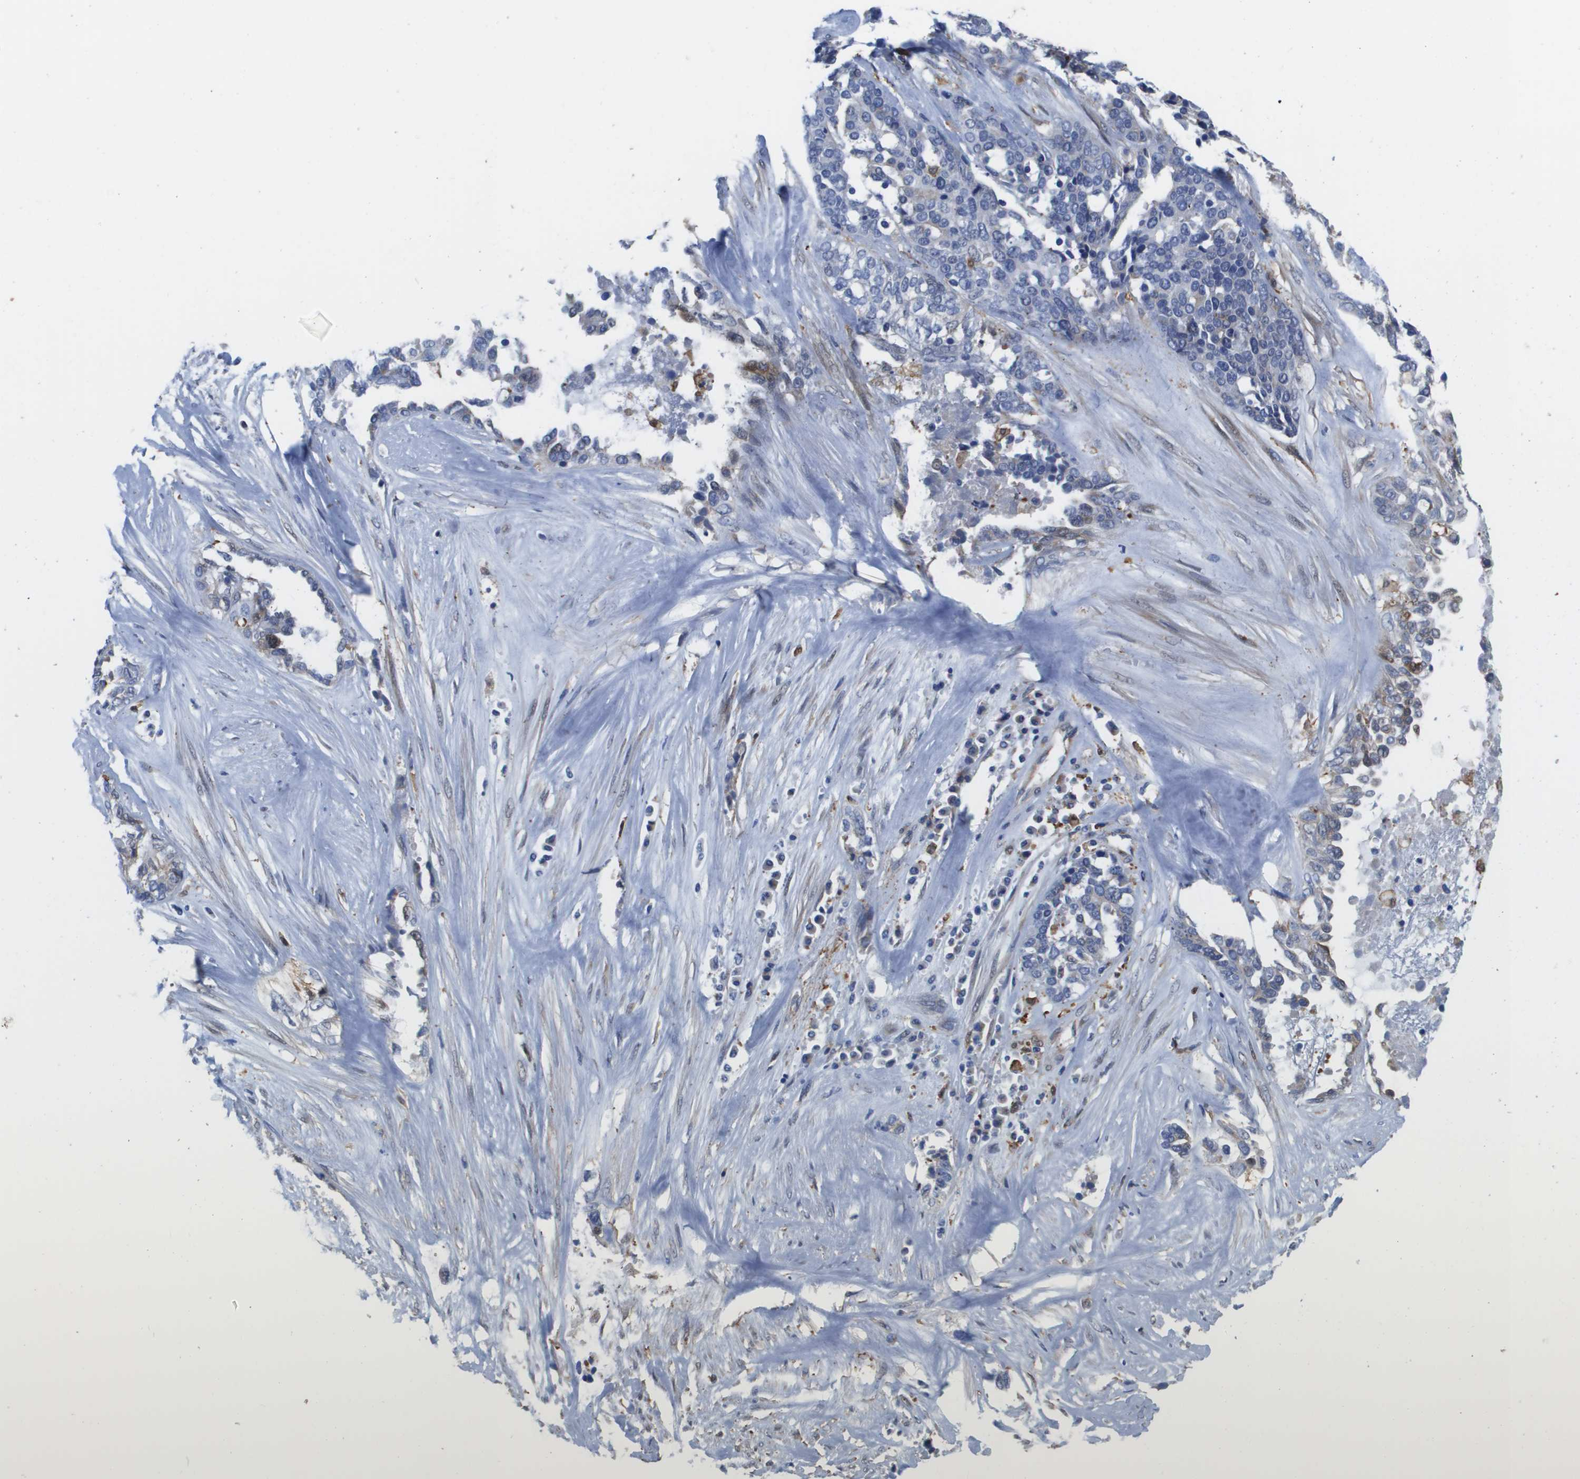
{"staining": {"intensity": "negative", "quantity": "none", "location": "none"}, "tissue": "ovarian cancer", "cell_type": "Tumor cells", "image_type": "cancer", "snomed": [{"axis": "morphology", "description": "Cystadenocarcinoma, serous, NOS"}, {"axis": "topography", "description": "Ovary"}], "caption": "An image of serous cystadenocarcinoma (ovarian) stained for a protein exhibits no brown staining in tumor cells.", "gene": "SLC37A2", "patient": {"sex": "female", "age": 44}}